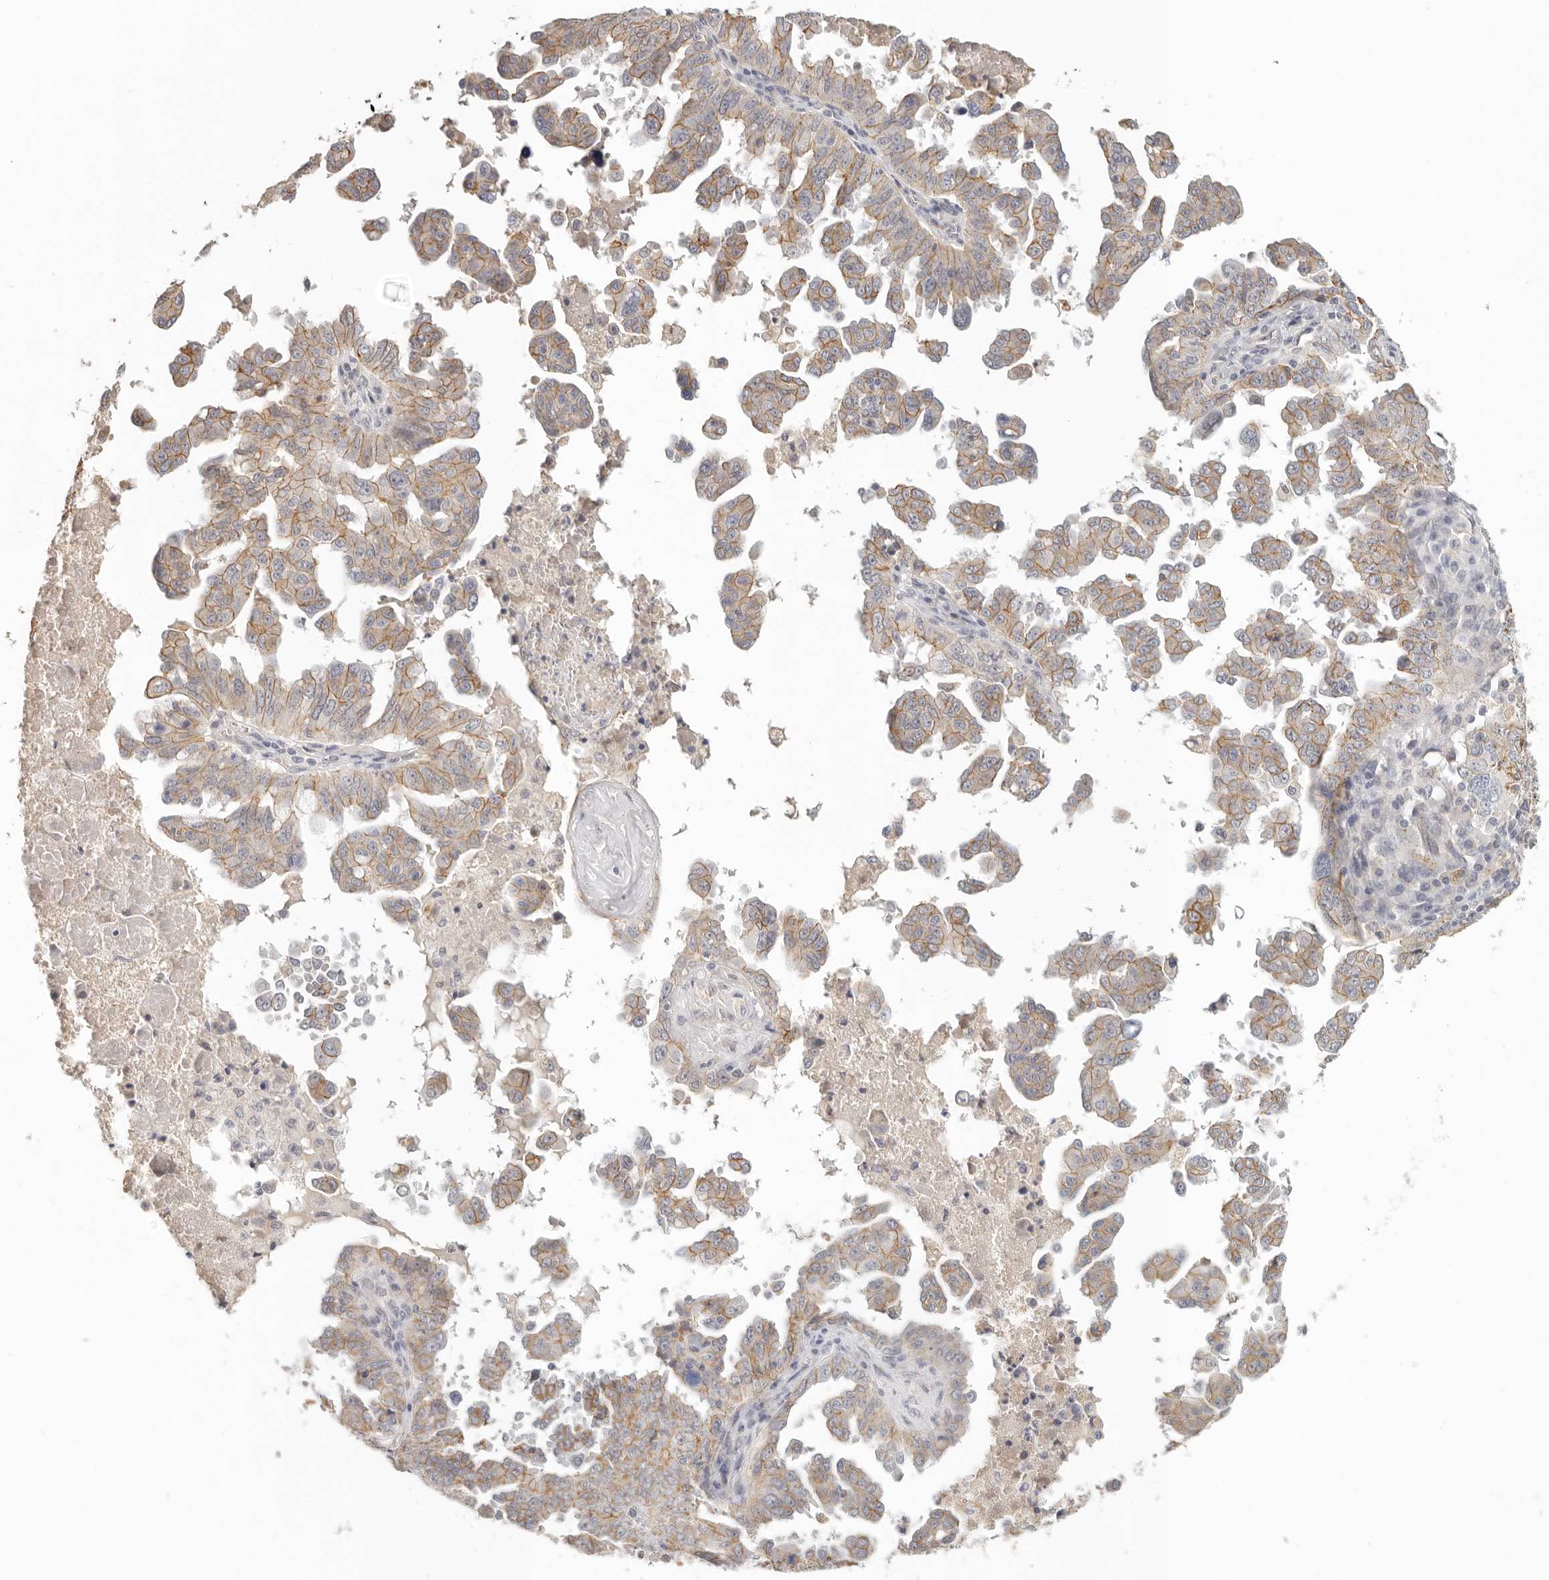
{"staining": {"intensity": "moderate", "quantity": ">75%", "location": "cytoplasmic/membranous"}, "tissue": "ovarian cancer", "cell_type": "Tumor cells", "image_type": "cancer", "snomed": [{"axis": "morphology", "description": "Carcinoma, endometroid"}, {"axis": "topography", "description": "Ovary"}], "caption": "Protein expression by IHC displays moderate cytoplasmic/membranous positivity in approximately >75% of tumor cells in ovarian cancer.", "gene": "ANXA9", "patient": {"sex": "female", "age": 62}}